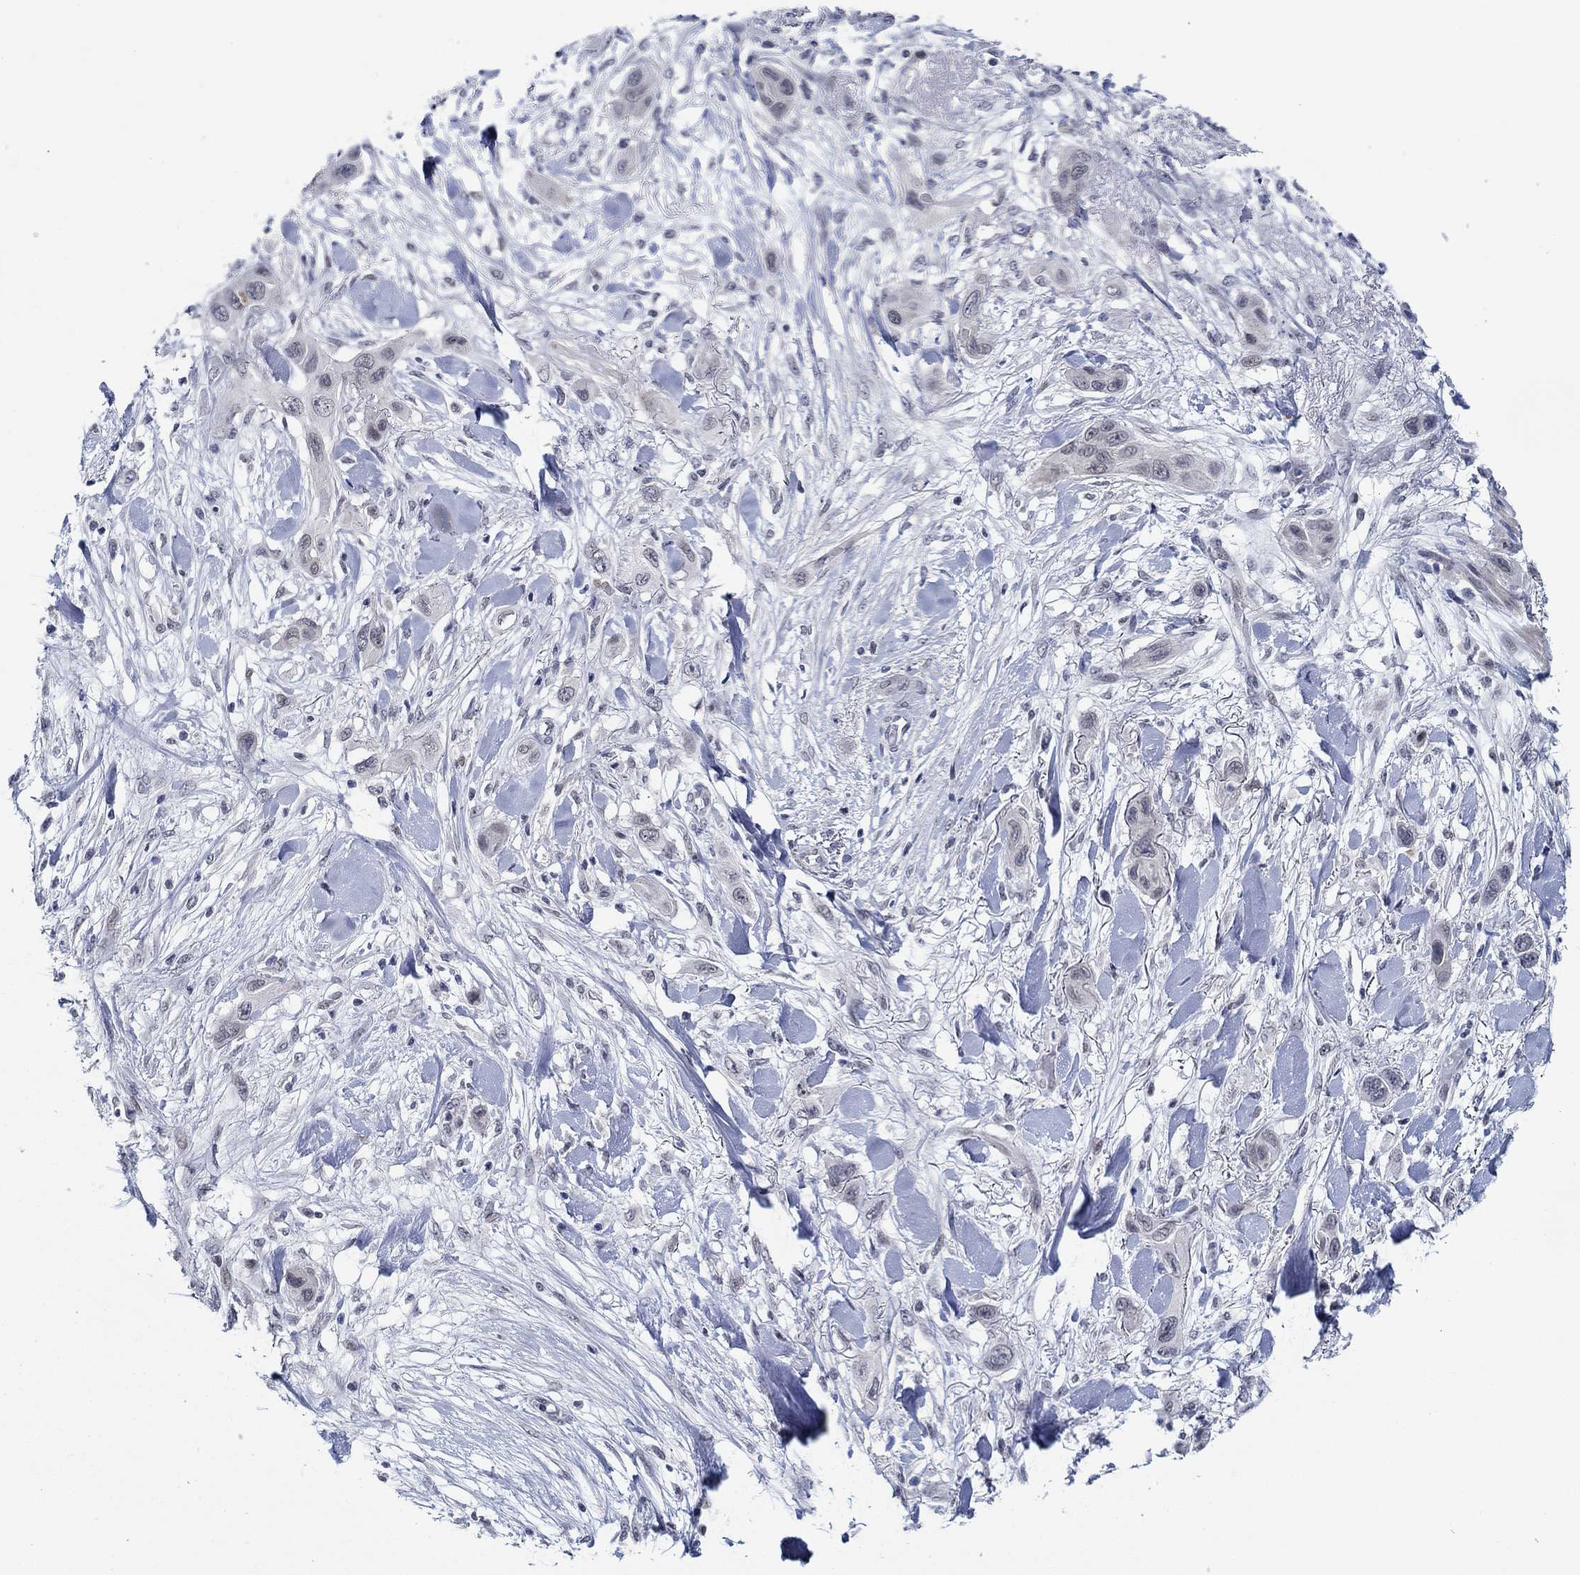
{"staining": {"intensity": "negative", "quantity": "none", "location": "none"}, "tissue": "skin cancer", "cell_type": "Tumor cells", "image_type": "cancer", "snomed": [{"axis": "morphology", "description": "Squamous cell carcinoma, NOS"}, {"axis": "topography", "description": "Skin"}], "caption": "High power microscopy photomicrograph of an IHC photomicrograph of skin squamous cell carcinoma, revealing no significant expression in tumor cells.", "gene": "SLC34A1", "patient": {"sex": "male", "age": 79}}